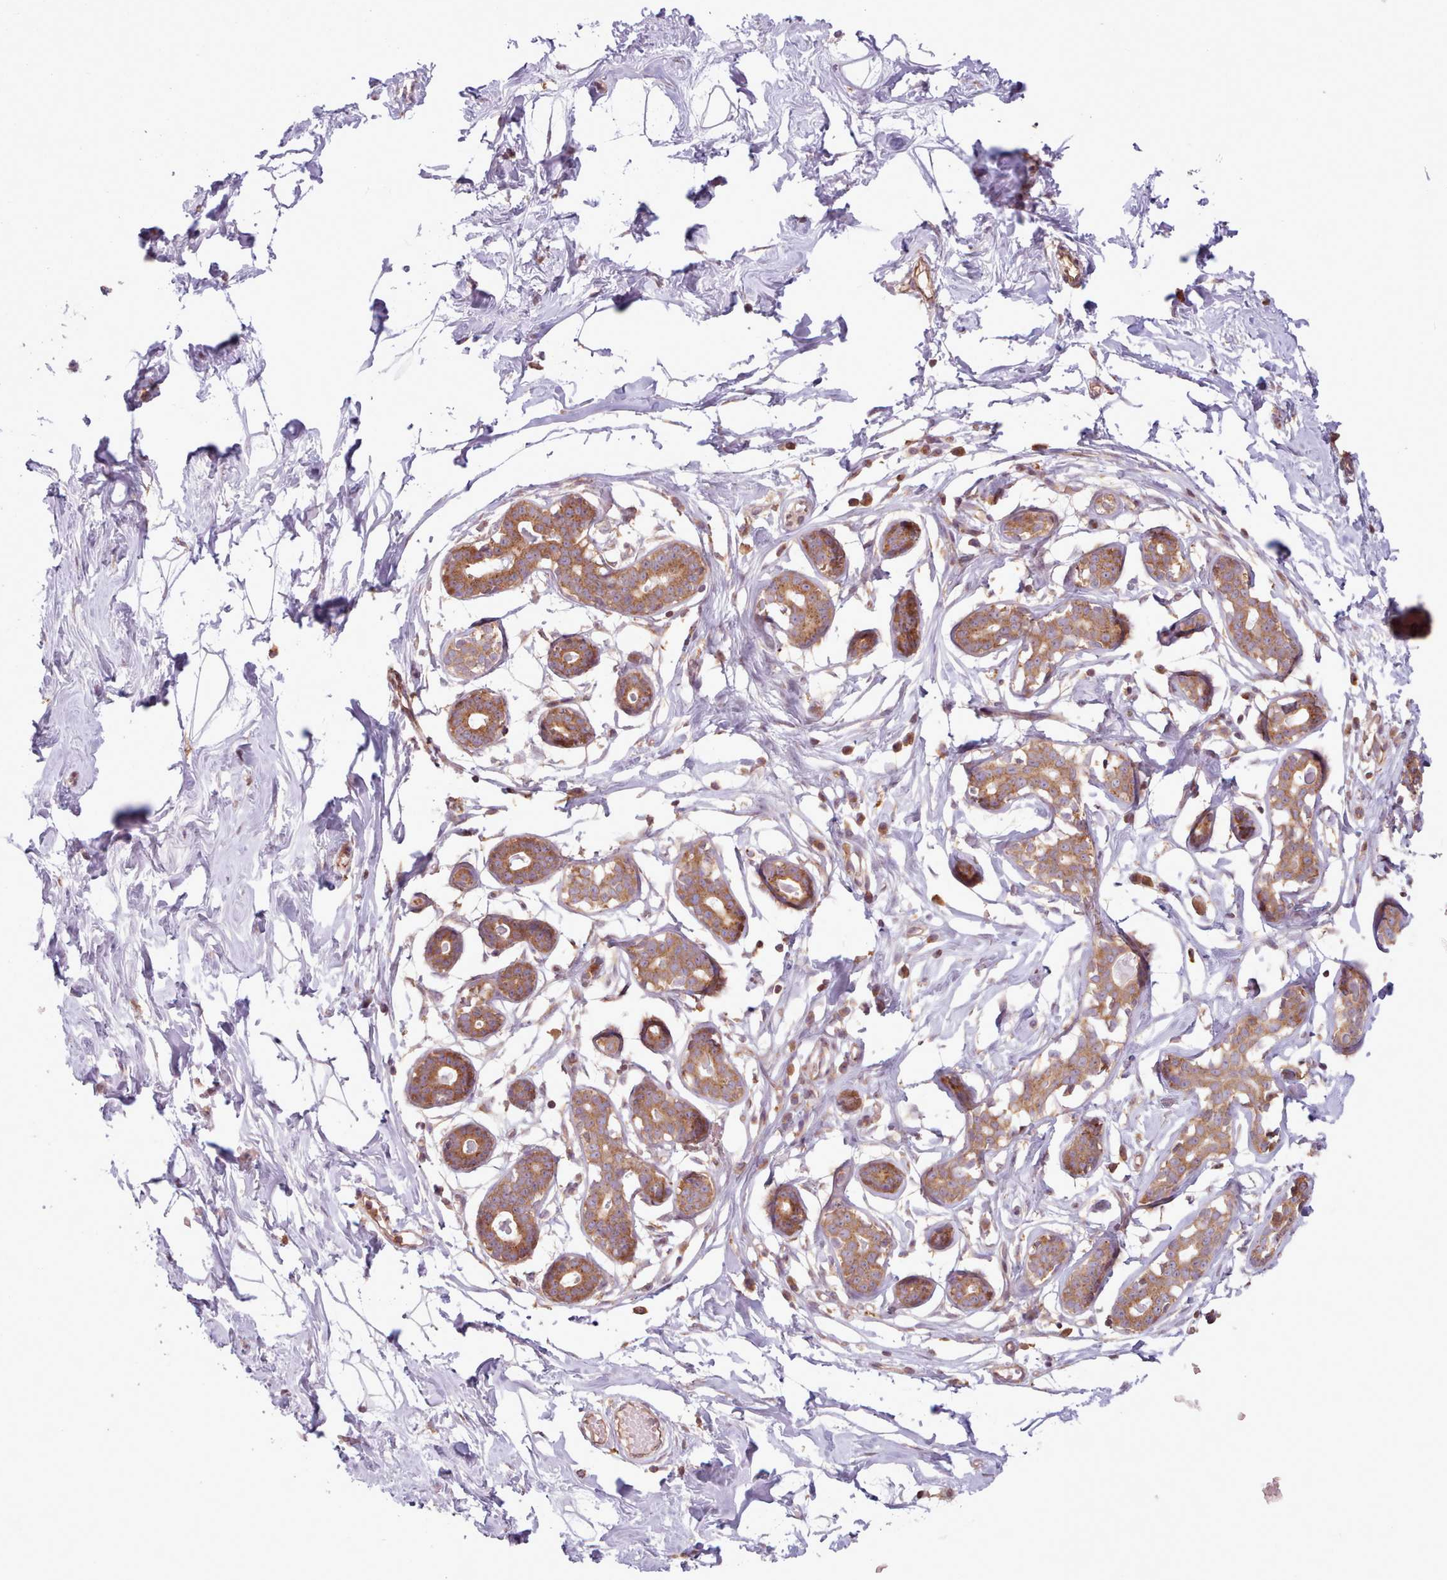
{"staining": {"intensity": "negative", "quantity": "none", "location": "none"}, "tissue": "breast", "cell_type": "Adipocytes", "image_type": "normal", "snomed": [{"axis": "morphology", "description": "Normal tissue, NOS"}, {"axis": "morphology", "description": "Adenoma, NOS"}, {"axis": "topography", "description": "Breast"}], "caption": "The IHC histopathology image has no significant expression in adipocytes of breast. (DAB (3,3'-diaminobenzidine) immunohistochemistry visualized using brightfield microscopy, high magnification).", "gene": "WASHC2A", "patient": {"sex": "female", "age": 23}}